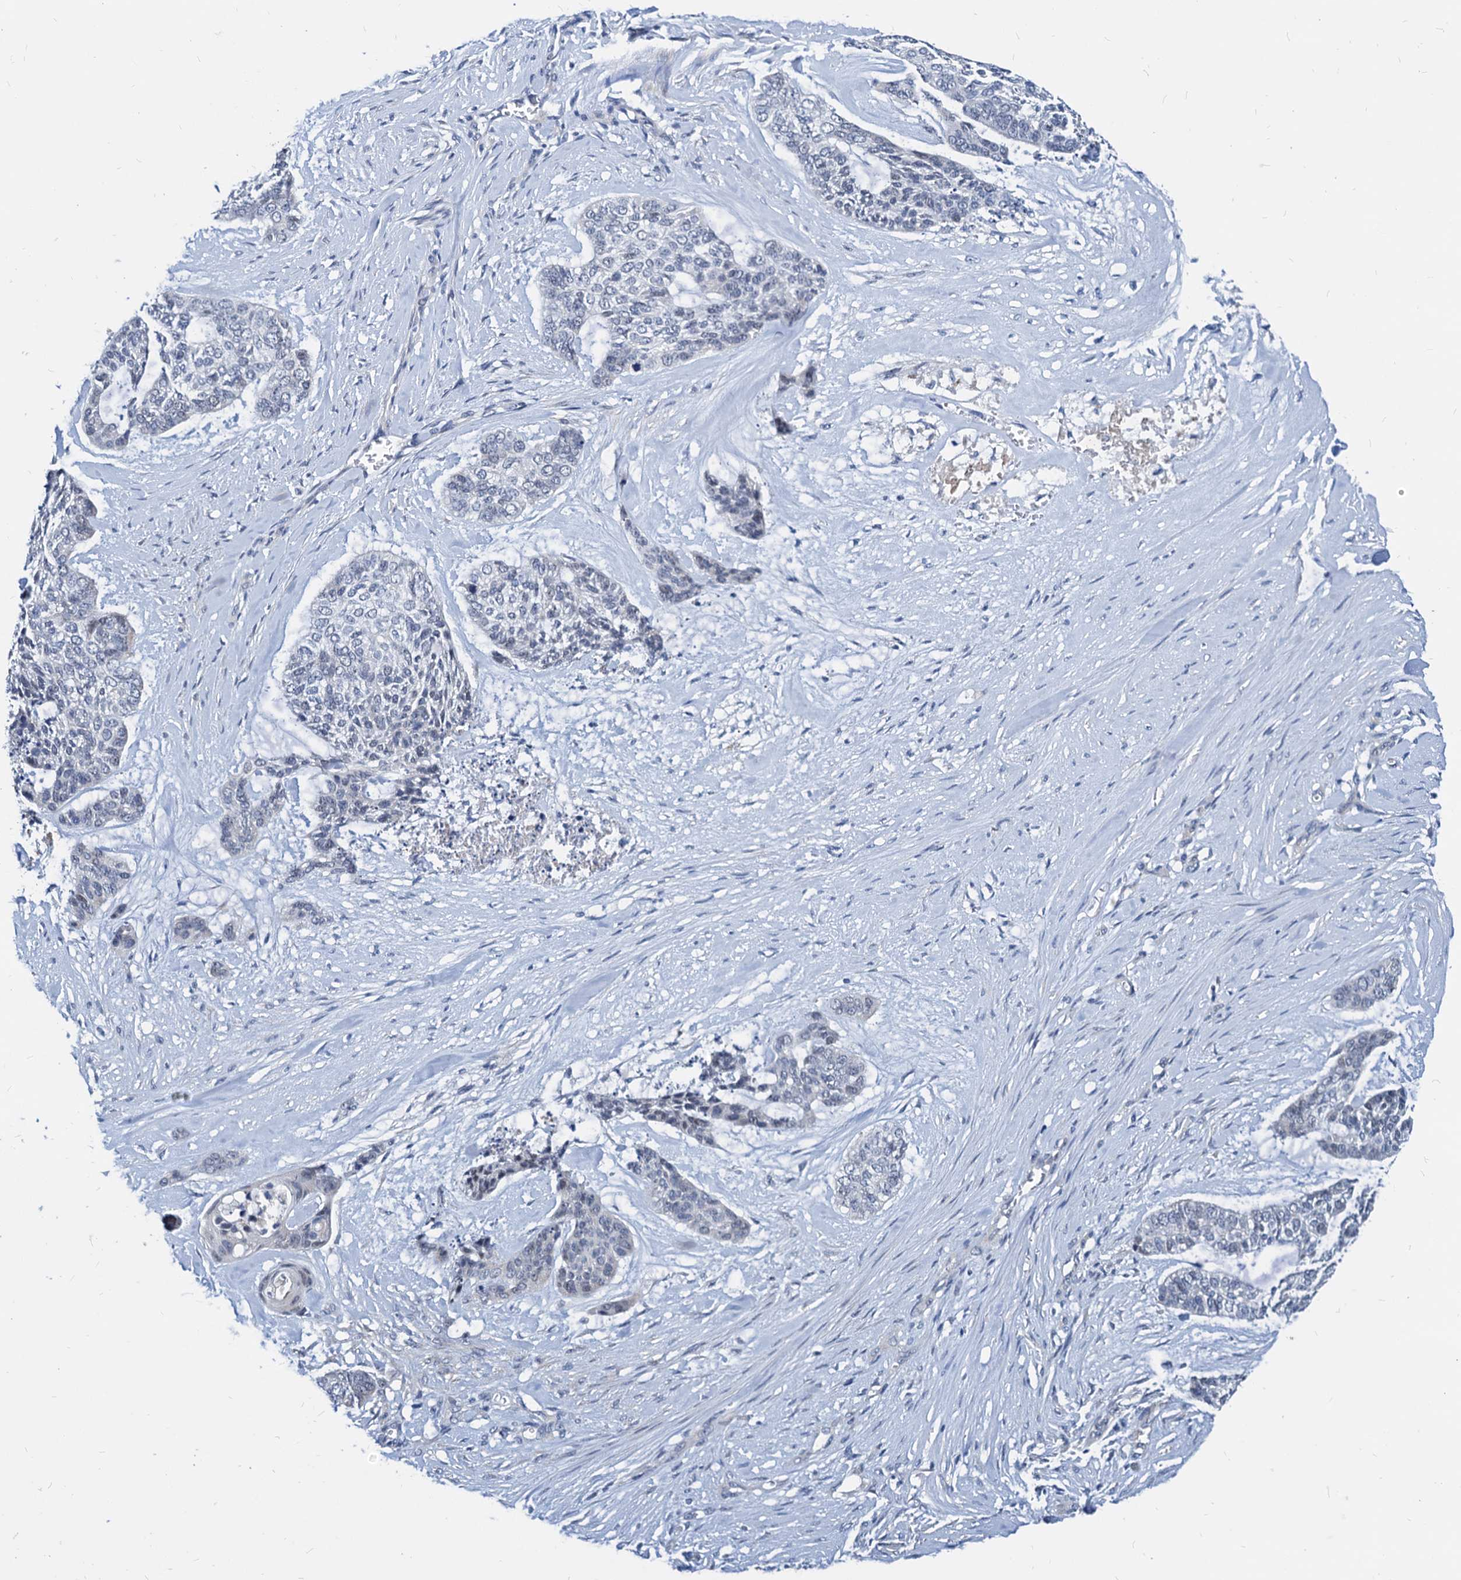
{"staining": {"intensity": "negative", "quantity": "none", "location": "none"}, "tissue": "skin cancer", "cell_type": "Tumor cells", "image_type": "cancer", "snomed": [{"axis": "morphology", "description": "Basal cell carcinoma"}, {"axis": "topography", "description": "Skin"}], "caption": "High magnification brightfield microscopy of skin basal cell carcinoma stained with DAB (3,3'-diaminobenzidine) (brown) and counterstained with hematoxylin (blue): tumor cells show no significant positivity.", "gene": "HSF2", "patient": {"sex": "female", "age": 64}}